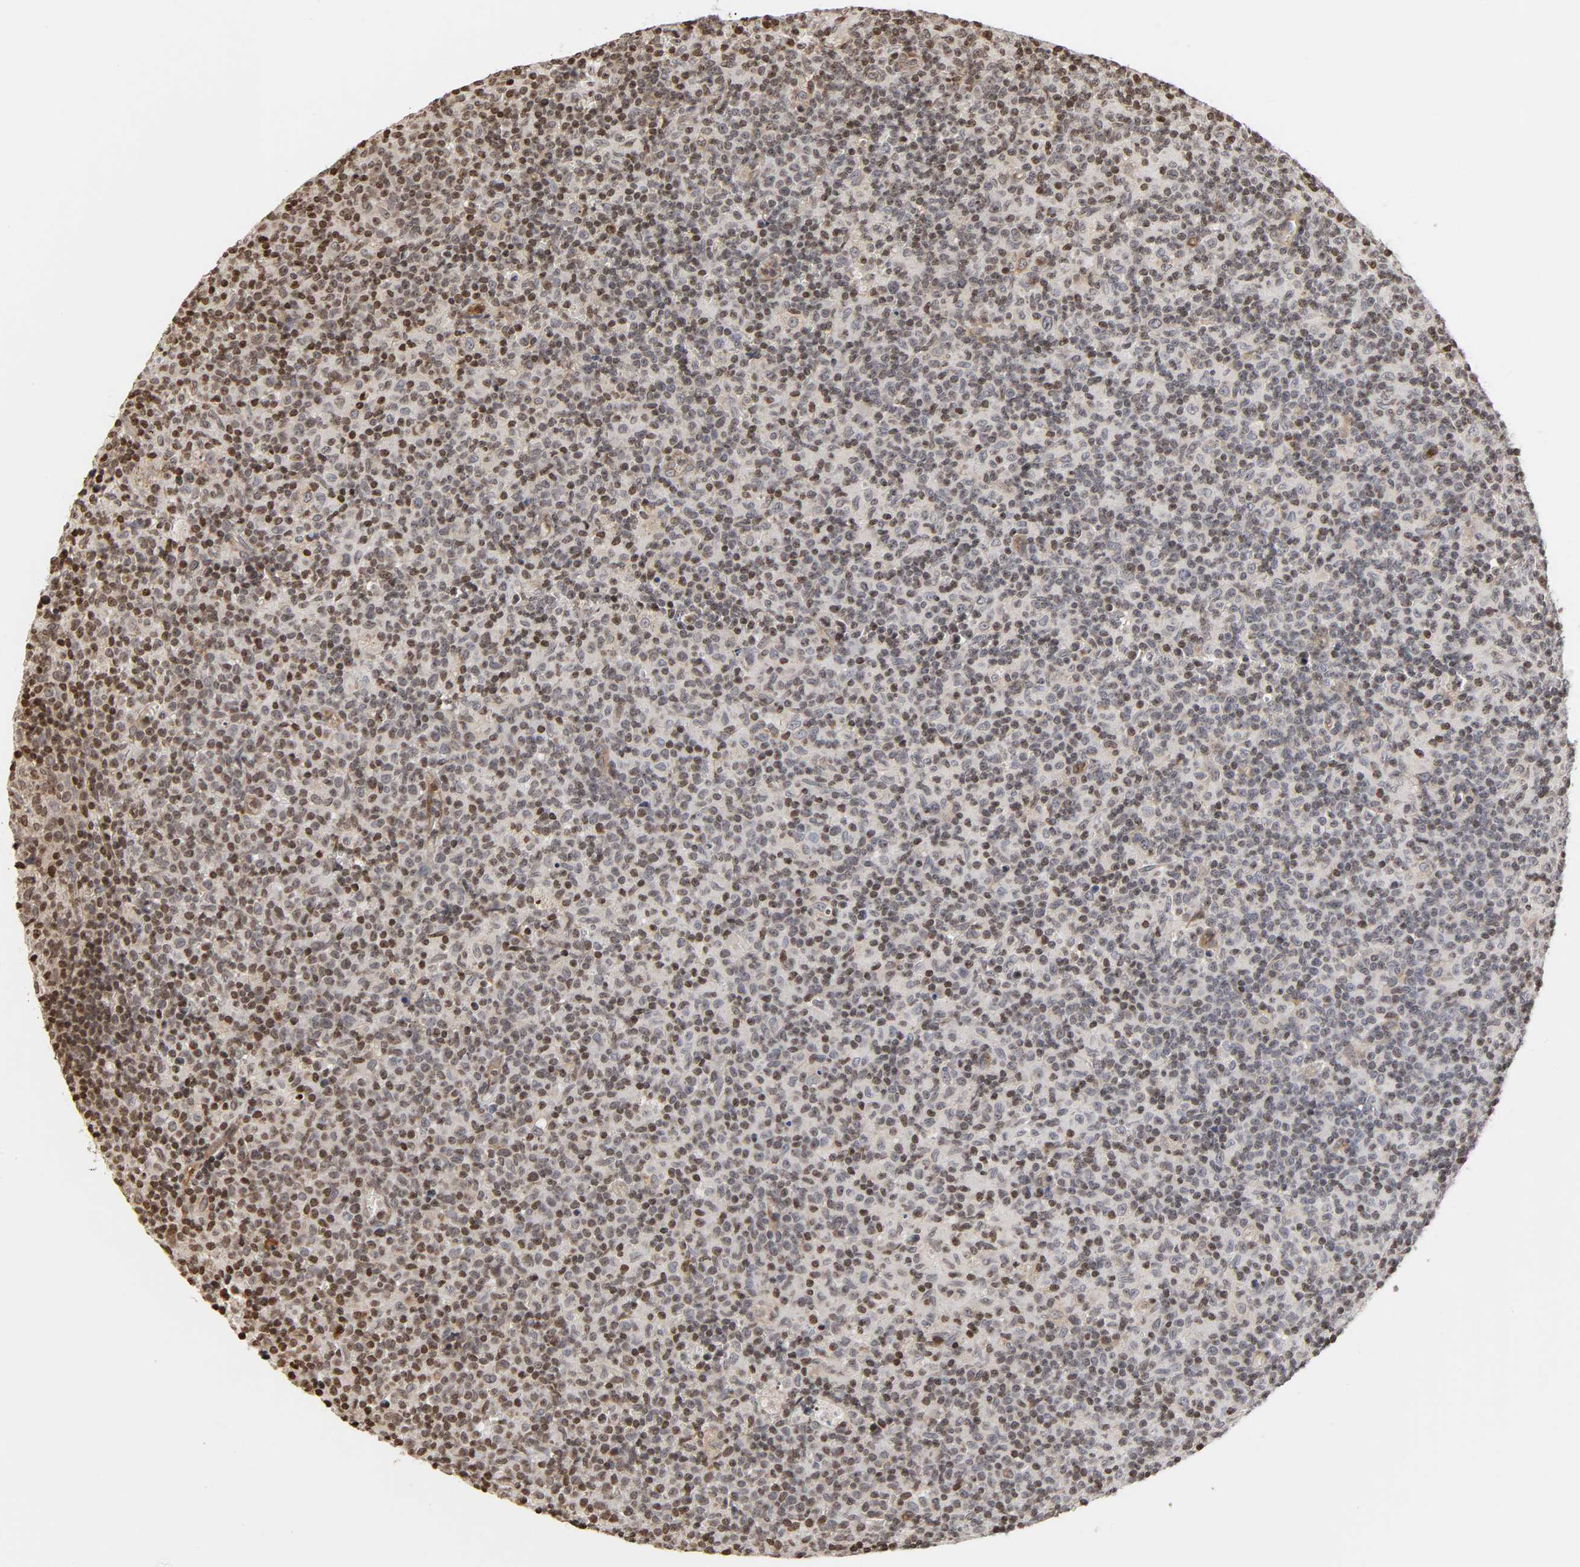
{"staining": {"intensity": "moderate", "quantity": "<25%", "location": "nuclear"}, "tissue": "lymph node", "cell_type": "Germinal center cells", "image_type": "normal", "snomed": [{"axis": "morphology", "description": "Normal tissue, NOS"}, {"axis": "morphology", "description": "Inflammation, NOS"}, {"axis": "topography", "description": "Lymph node"}], "caption": "Moderate nuclear protein positivity is seen in approximately <25% of germinal center cells in lymph node.", "gene": "ITGAV", "patient": {"sex": "male", "age": 55}}